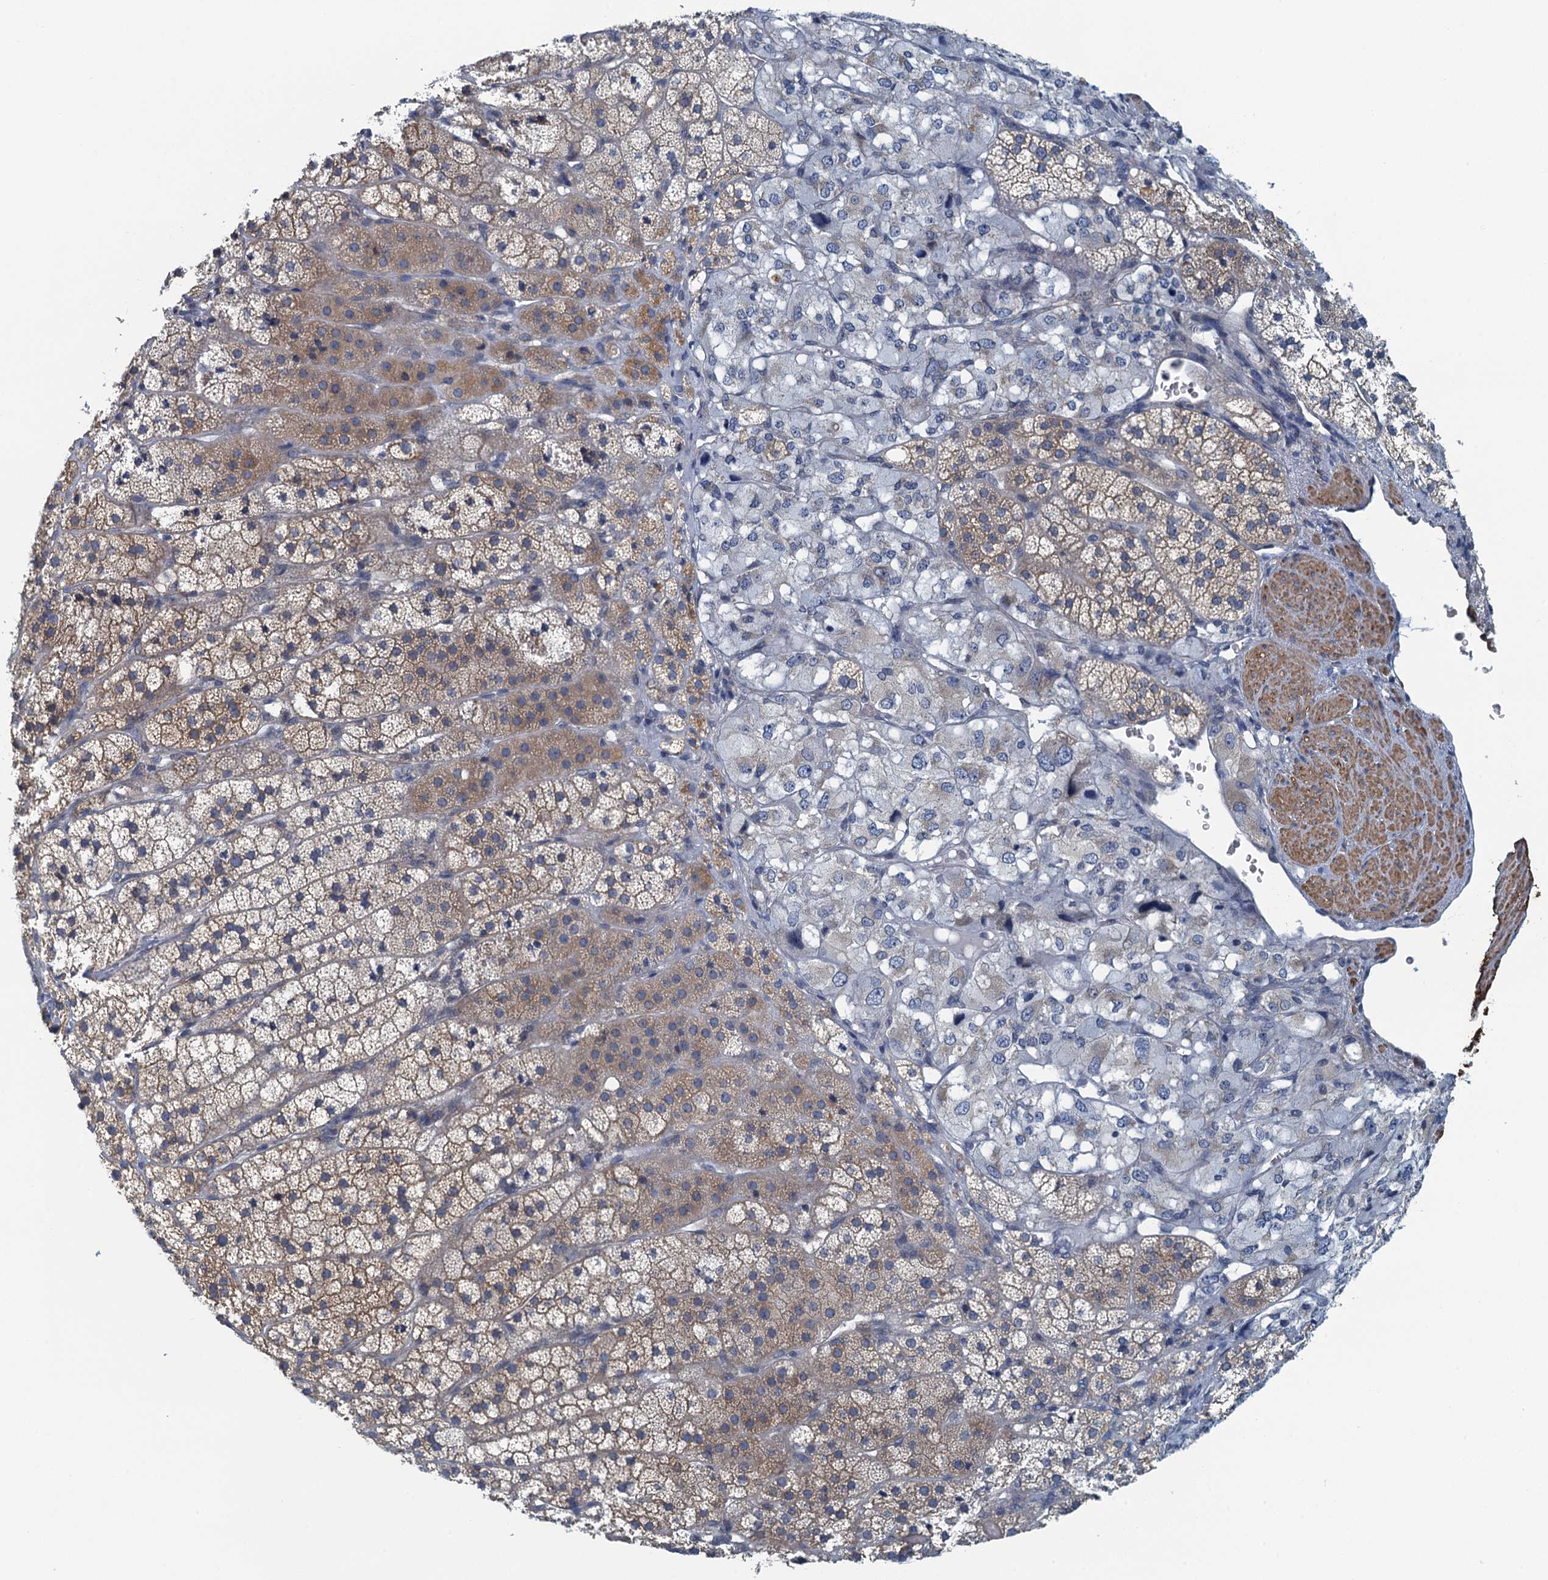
{"staining": {"intensity": "moderate", "quantity": ">75%", "location": "cytoplasmic/membranous"}, "tissue": "adrenal gland", "cell_type": "Glandular cells", "image_type": "normal", "snomed": [{"axis": "morphology", "description": "Normal tissue, NOS"}, {"axis": "topography", "description": "Adrenal gland"}], "caption": "Human adrenal gland stained with a brown dye reveals moderate cytoplasmic/membranous positive staining in about >75% of glandular cells.", "gene": "ALG2", "patient": {"sex": "female", "age": 44}}